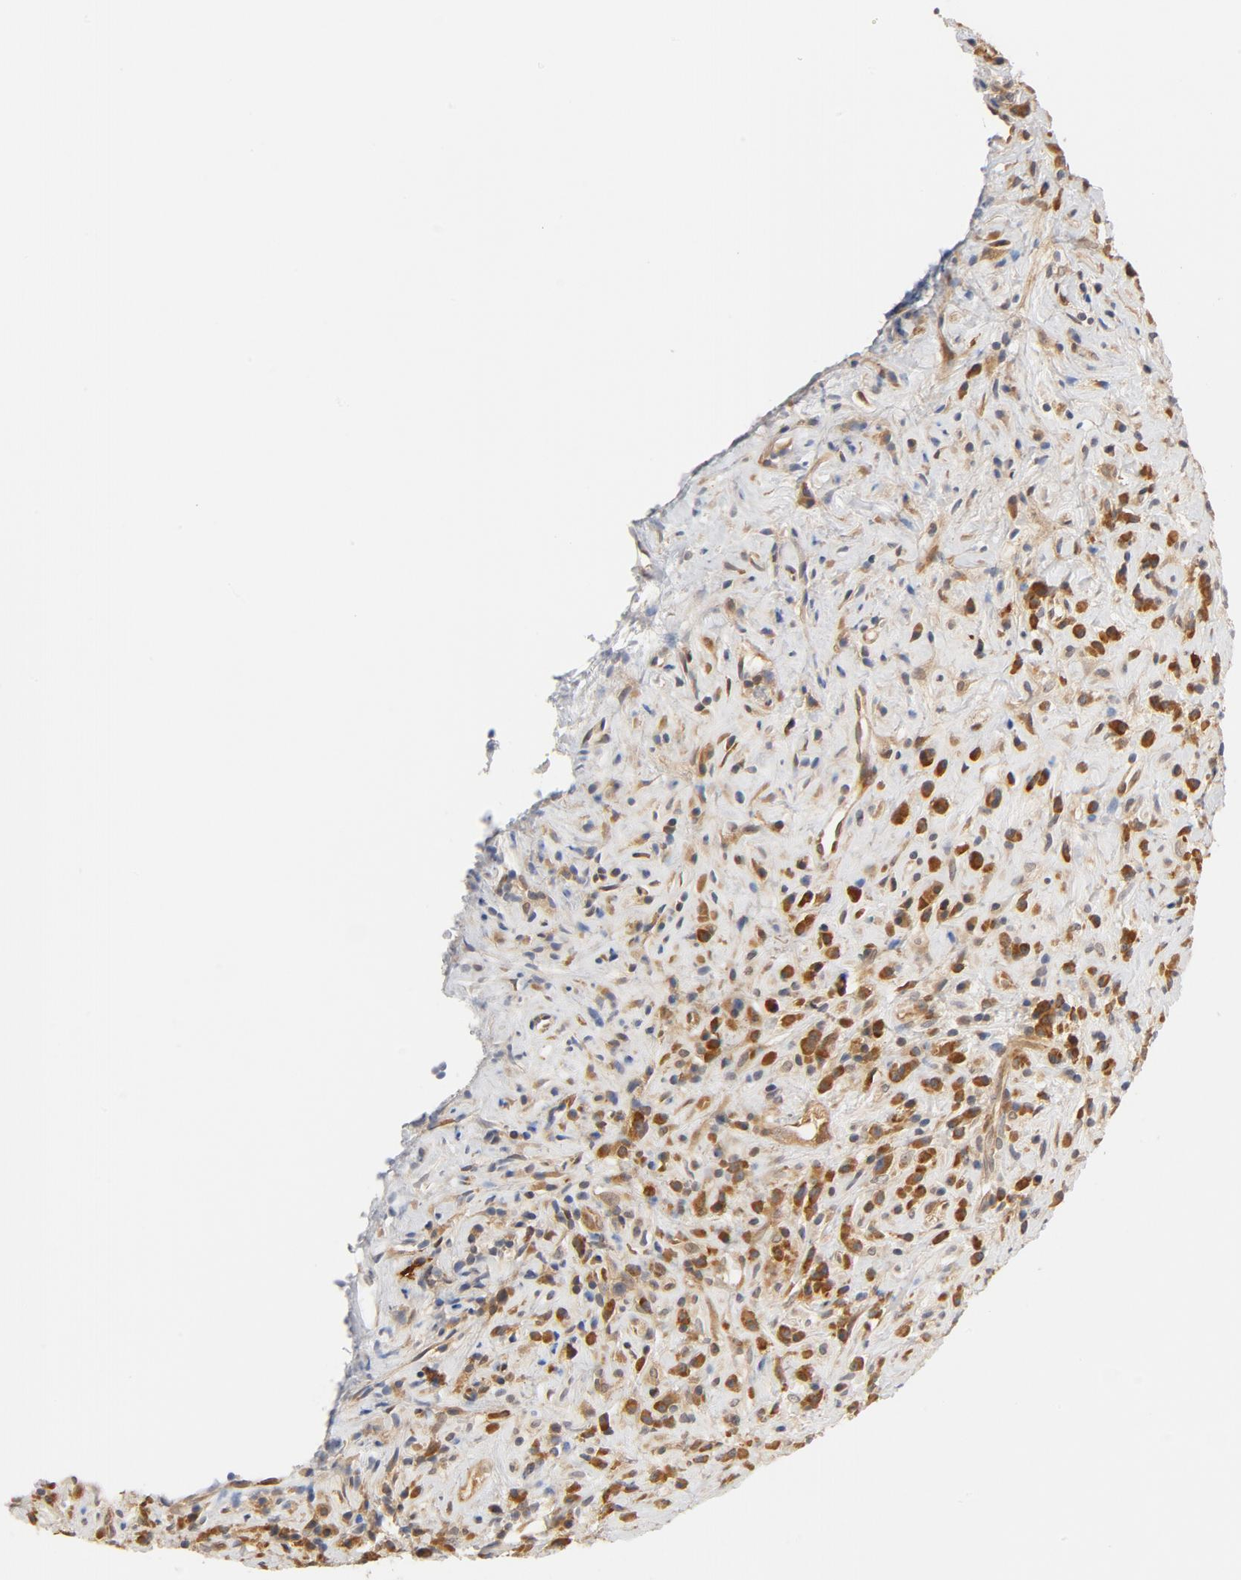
{"staining": {"intensity": "strong", "quantity": ">75%", "location": "cytoplasmic/membranous"}, "tissue": "lymphoma", "cell_type": "Tumor cells", "image_type": "cancer", "snomed": [{"axis": "morphology", "description": "Hodgkin's disease, NOS"}, {"axis": "topography", "description": "Lymph node"}], "caption": "A brown stain shows strong cytoplasmic/membranous expression of a protein in Hodgkin's disease tumor cells. Nuclei are stained in blue.", "gene": "EIF4E", "patient": {"sex": "female", "age": 25}}